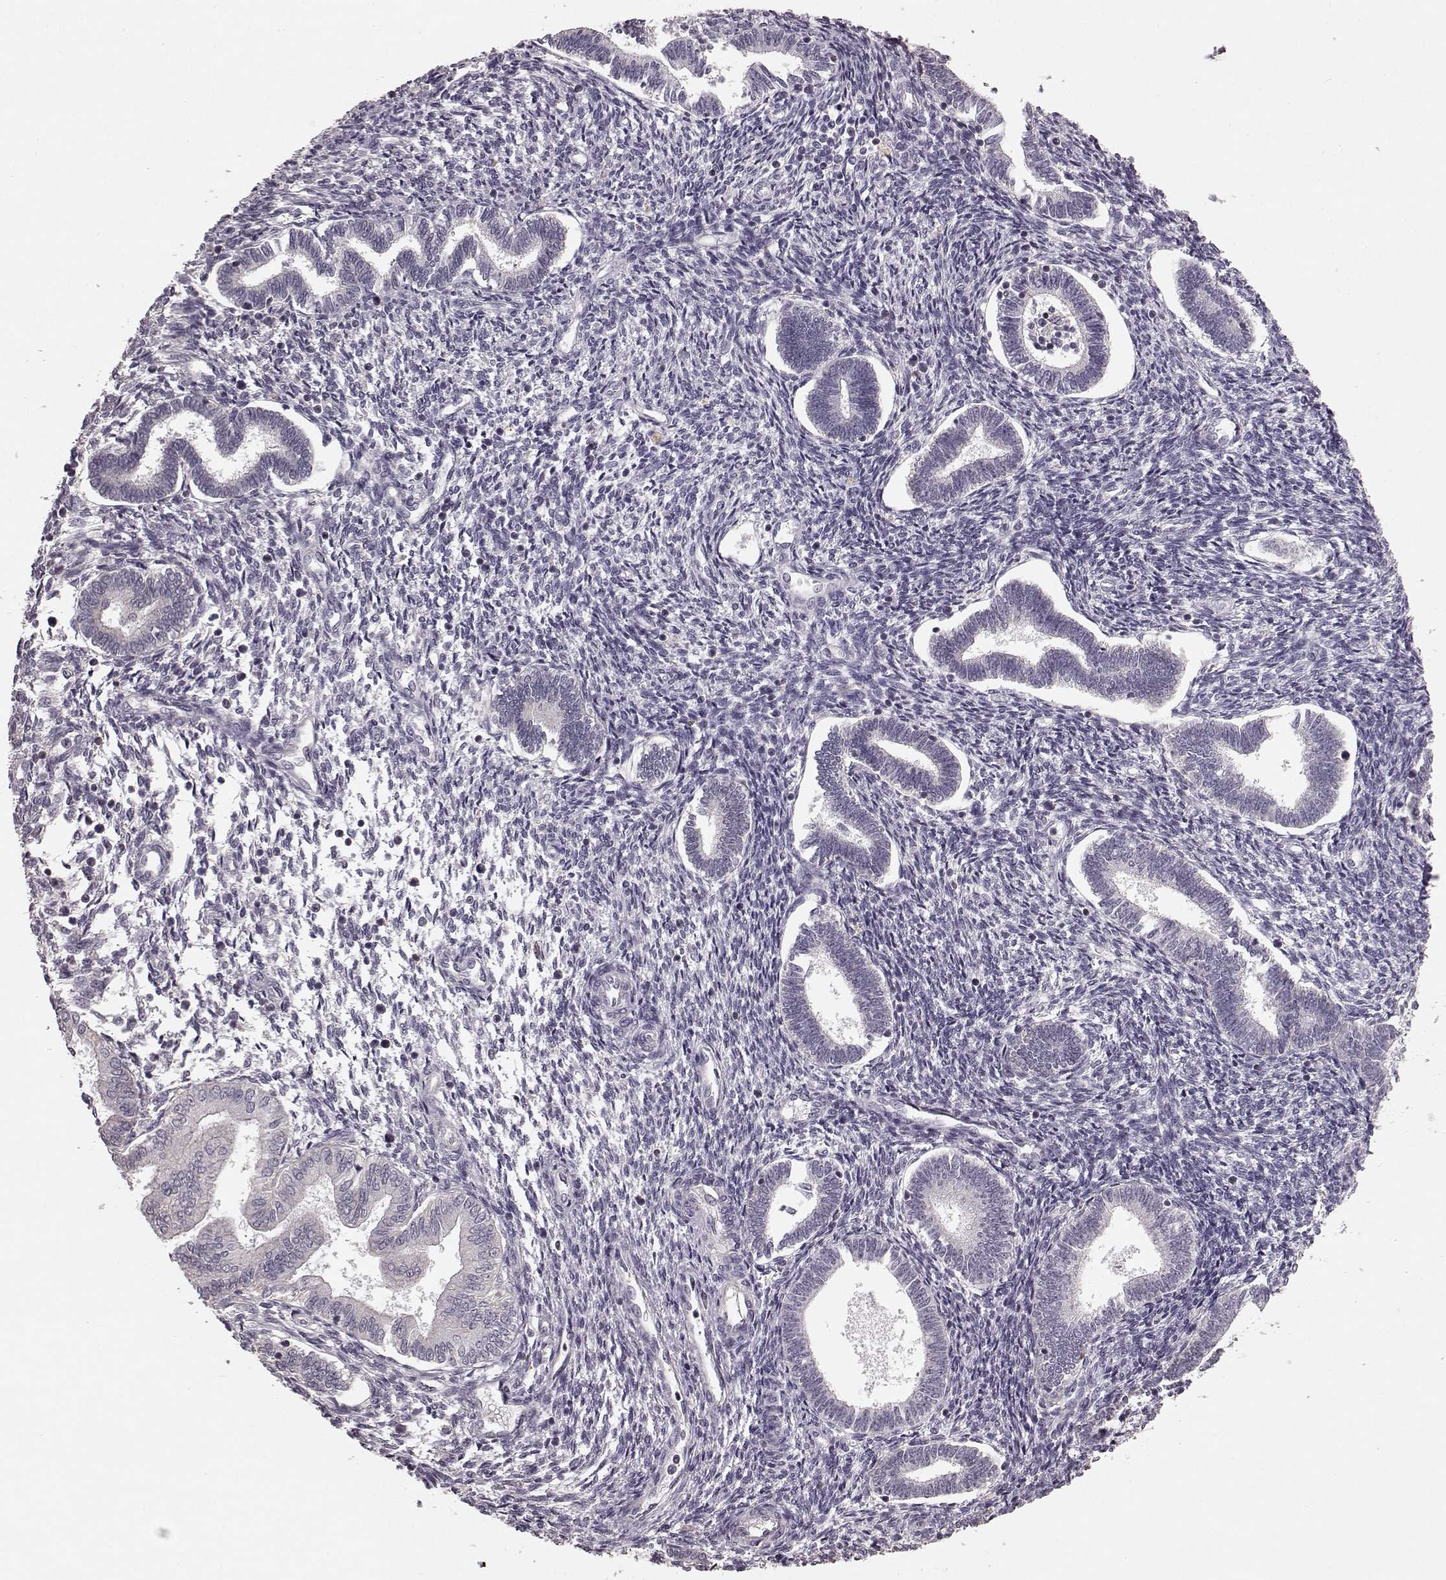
{"staining": {"intensity": "negative", "quantity": "none", "location": "none"}, "tissue": "endometrium", "cell_type": "Cells in endometrial stroma", "image_type": "normal", "snomed": [{"axis": "morphology", "description": "Normal tissue, NOS"}, {"axis": "topography", "description": "Endometrium"}], "caption": "This is an immunohistochemistry (IHC) image of benign human endometrium. There is no positivity in cells in endometrial stroma.", "gene": "PDCD1", "patient": {"sex": "female", "age": 42}}